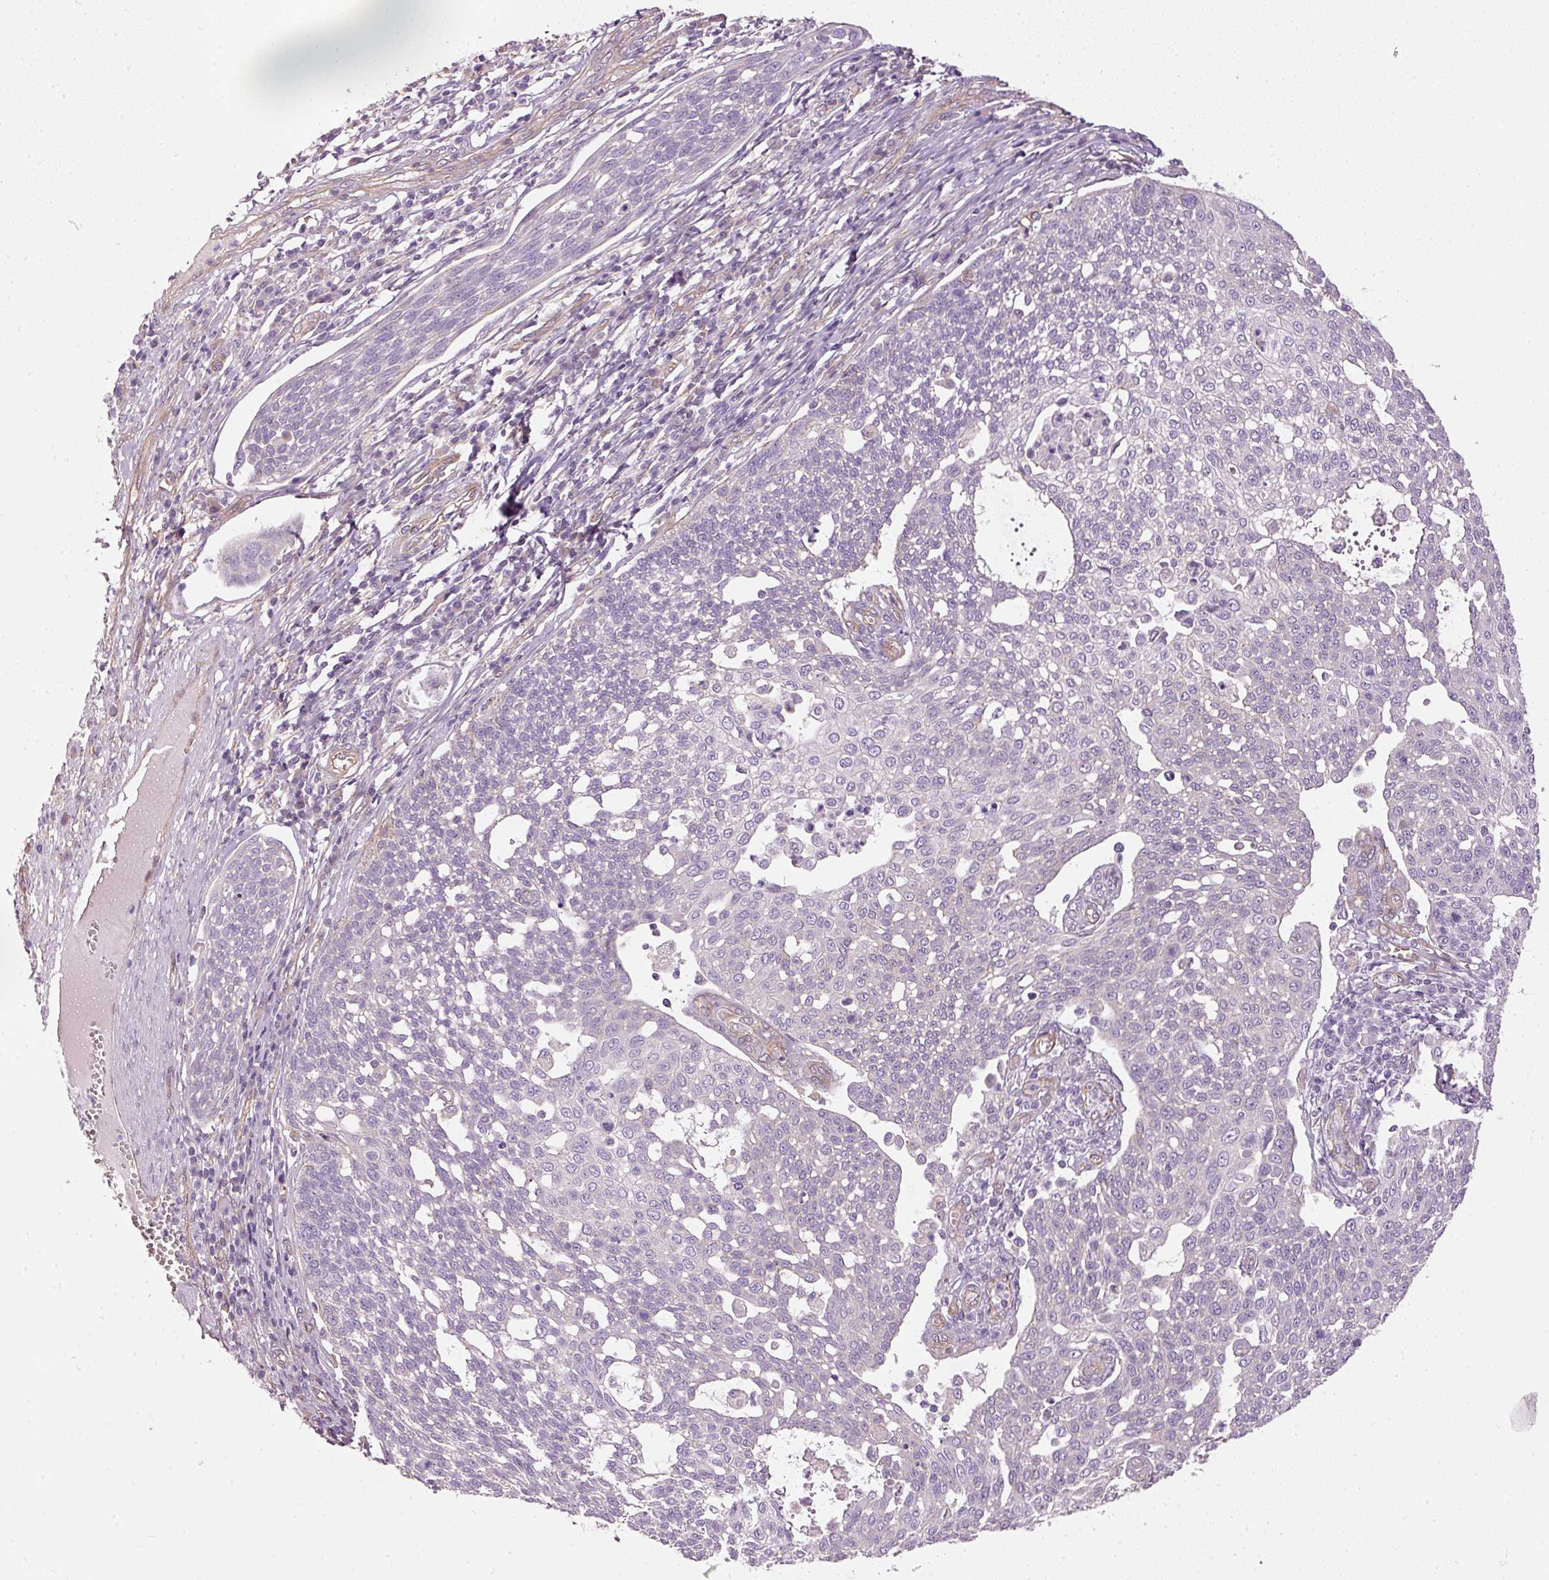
{"staining": {"intensity": "negative", "quantity": "none", "location": "none"}, "tissue": "cervical cancer", "cell_type": "Tumor cells", "image_type": "cancer", "snomed": [{"axis": "morphology", "description": "Squamous cell carcinoma, NOS"}, {"axis": "topography", "description": "Cervix"}], "caption": "Tumor cells show no significant positivity in cervical cancer.", "gene": "OSR2", "patient": {"sex": "female", "age": 34}}